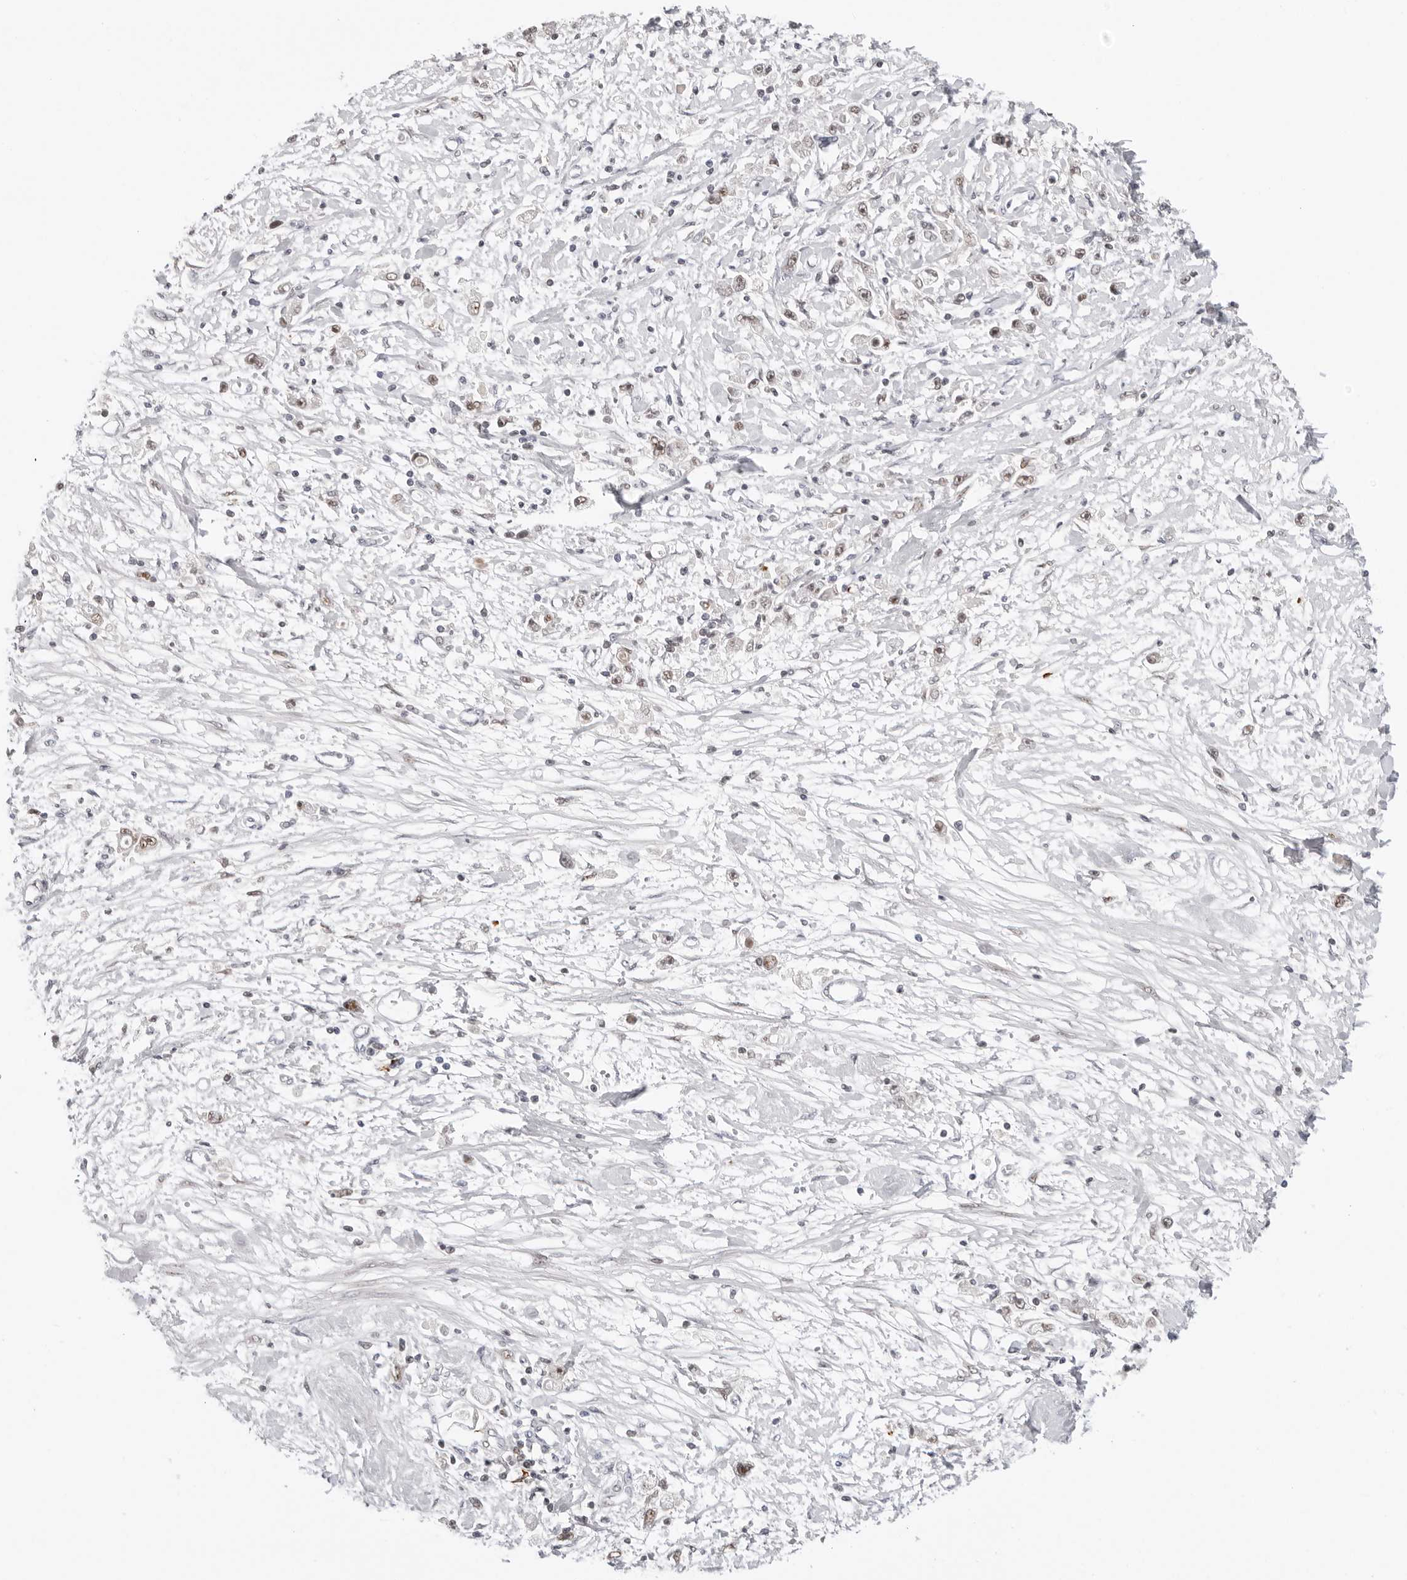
{"staining": {"intensity": "weak", "quantity": ">75%", "location": "nuclear"}, "tissue": "stomach cancer", "cell_type": "Tumor cells", "image_type": "cancer", "snomed": [{"axis": "morphology", "description": "Adenocarcinoma, NOS"}, {"axis": "topography", "description": "Stomach"}], "caption": "A micrograph showing weak nuclear positivity in approximately >75% of tumor cells in stomach adenocarcinoma, as visualized by brown immunohistochemical staining.", "gene": "MSH6", "patient": {"sex": "female", "age": 59}}